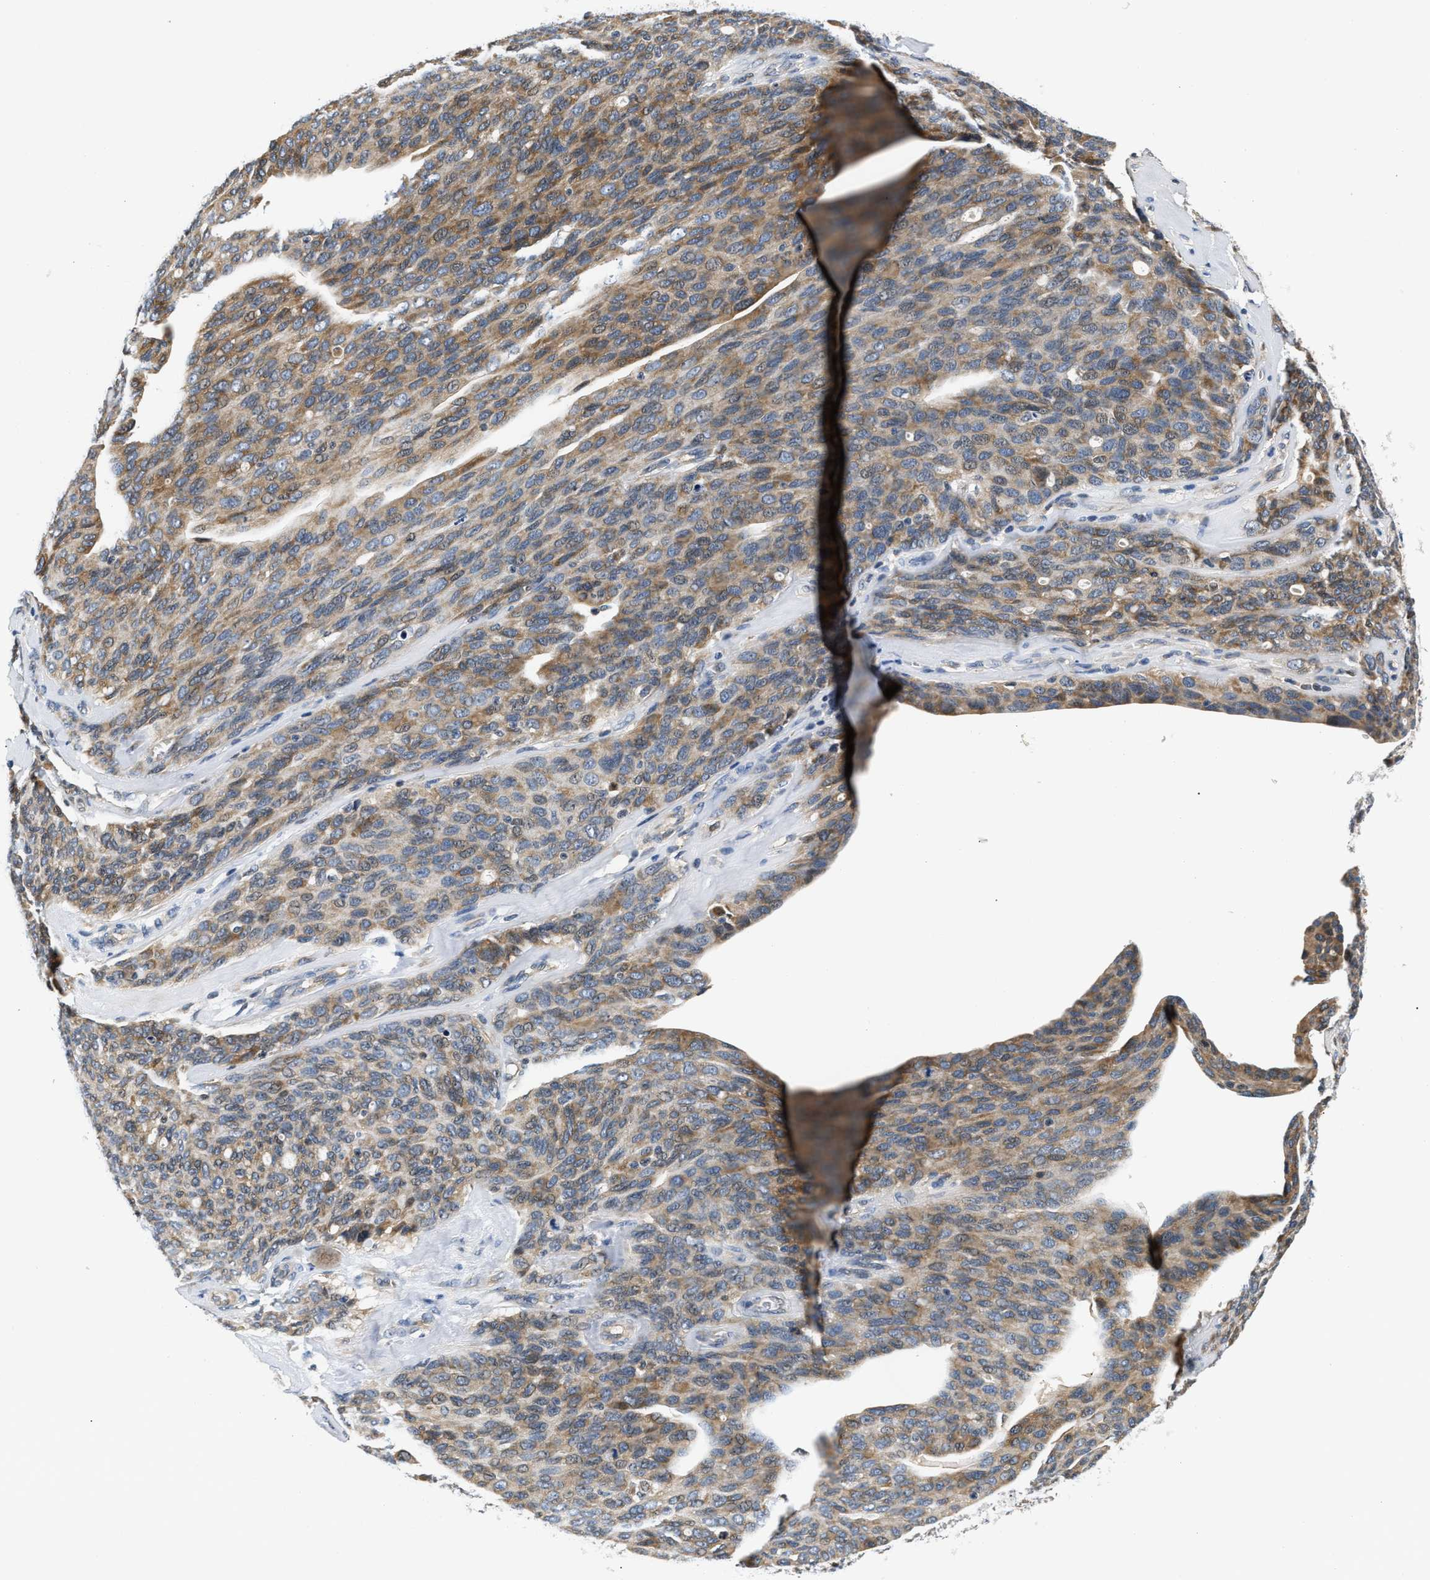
{"staining": {"intensity": "moderate", "quantity": ">75%", "location": "cytoplasmic/membranous"}, "tissue": "ovarian cancer", "cell_type": "Tumor cells", "image_type": "cancer", "snomed": [{"axis": "morphology", "description": "Carcinoma, endometroid"}, {"axis": "topography", "description": "Ovary"}], "caption": "This is a micrograph of immunohistochemistry (IHC) staining of ovarian cancer (endometroid carcinoma), which shows moderate expression in the cytoplasmic/membranous of tumor cells.", "gene": "TNIP2", "patient": {"sex": "female", "age": 60}}